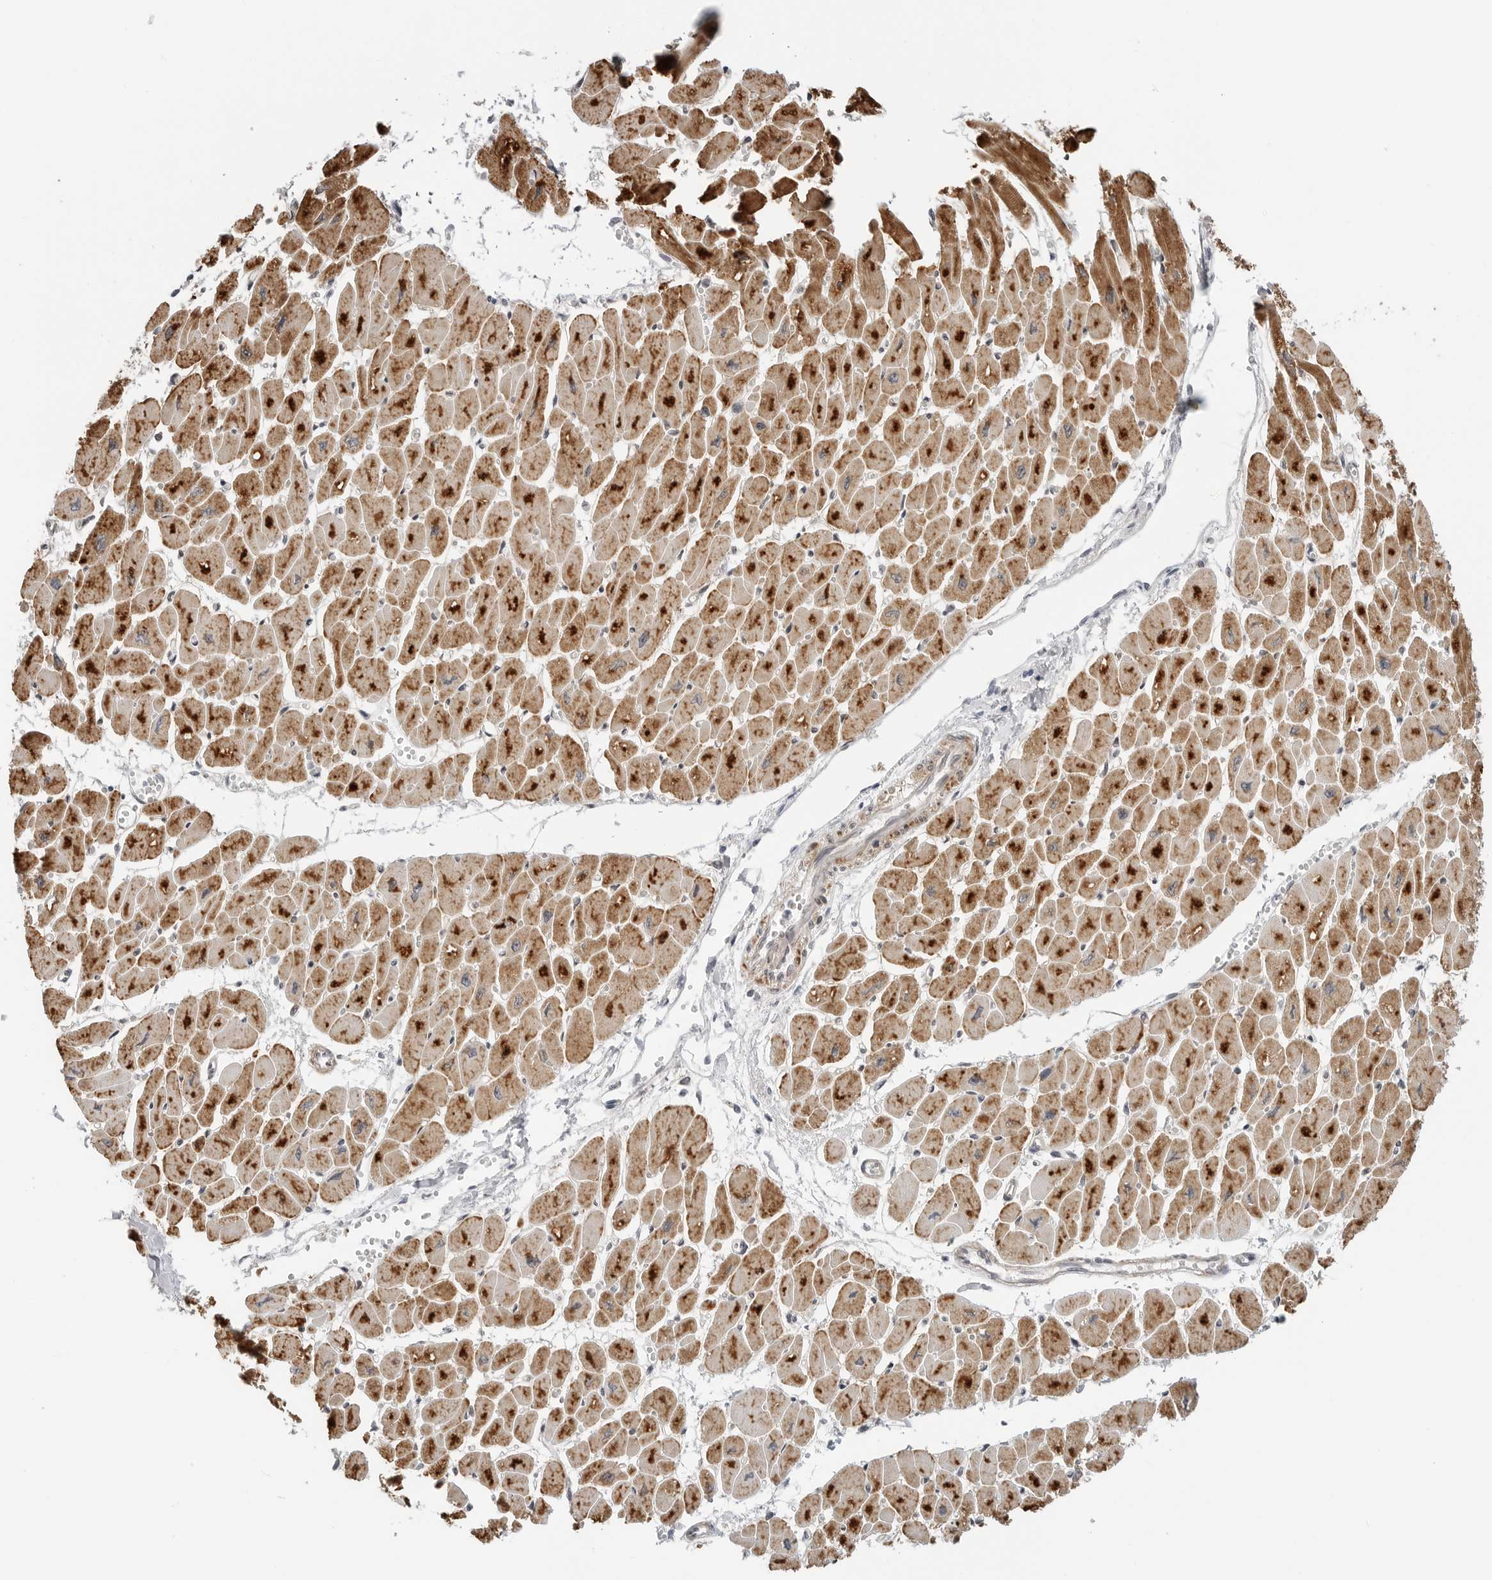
{"staining": {"intensity": "strong", "quantity": ">75%", "location": "cytoplasmic/membranous"}, "tissue": "heart muscle", "cell_type": "Cardiomyocytes", "image_type": "normal", "snomed": [{"axis": "morphology", "description": "Normal tissue, NOS"}, {"axis": "topography", "description": "Heart"}], "caption": "Immunohistochemistry staining of benign heart muscle, which demonstrates high levels of strong cytoplasmic/membranous staining in about >75% of cardiomyocytes indicating strong cytoplasmic/membranous protein positivity. The staining was performed using DAB (3,3'-diaminobenzidine) (brown) for protein detection and nuclei were counterstained in hematoxylin (blue).", "gene": "PEX2", "patient": {"sex": "female", "age": 54}}